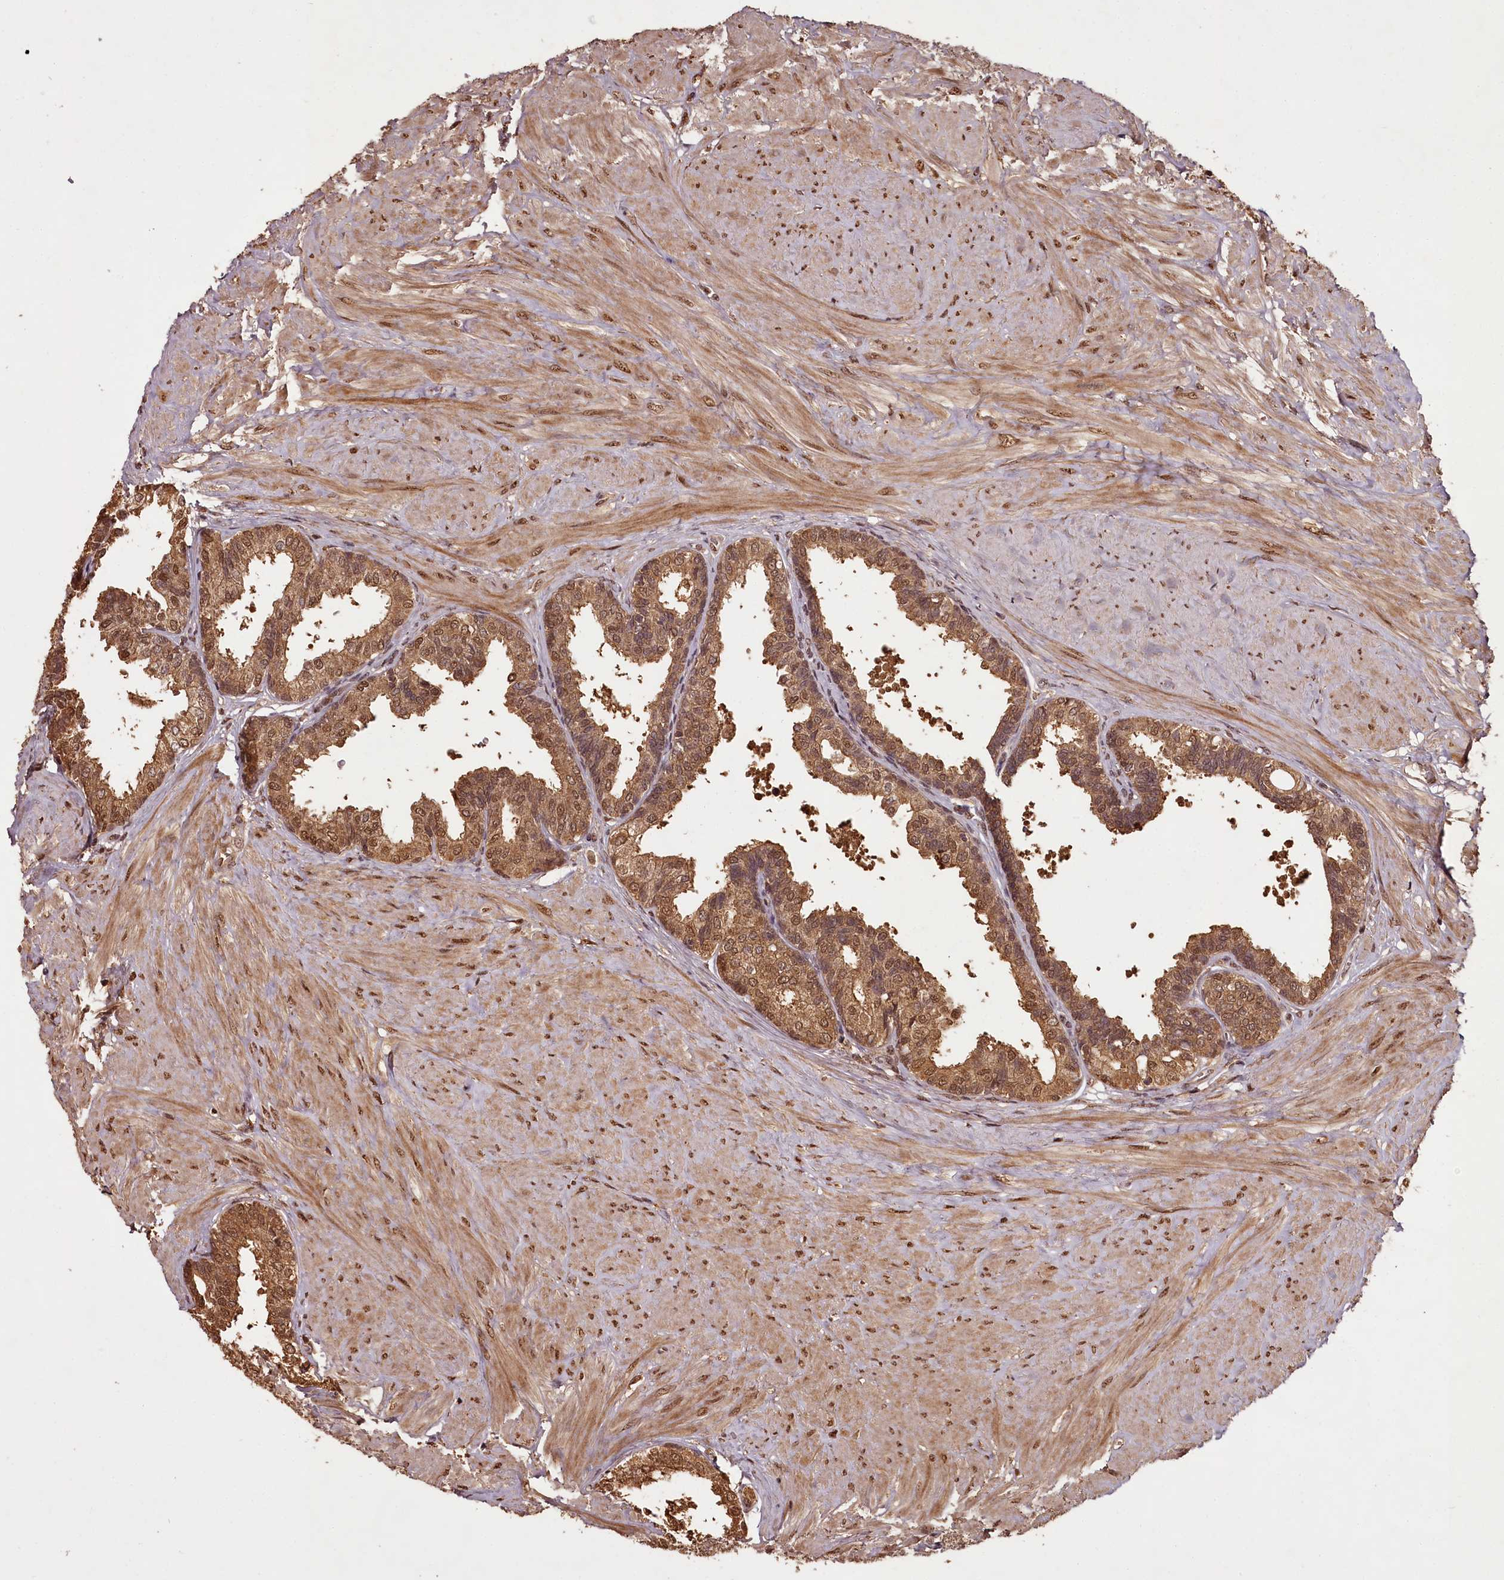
{"staining": {"intensity": "moderate", "quantity": ">75%", "location": "cytoplasmic/membranous,nuclear"}, "tissue": "prostate", "cell_type": "Glandular cells", "image_type": "normal", "snomed": [{"axis": "morphology", "description": "Normal tissue, NOS"}, {"axis": "topography", "description": "Prostate"}], "caption": "The photomicrograph demonstrates a brown stain indicating the presence of a protein in the cytoplasmic/membranous,nuclear of glandular cells in prostate. Nuclei are stained in blue.", "gene": "NPRL2", "patient": {"sex": "male", "age": 48}}